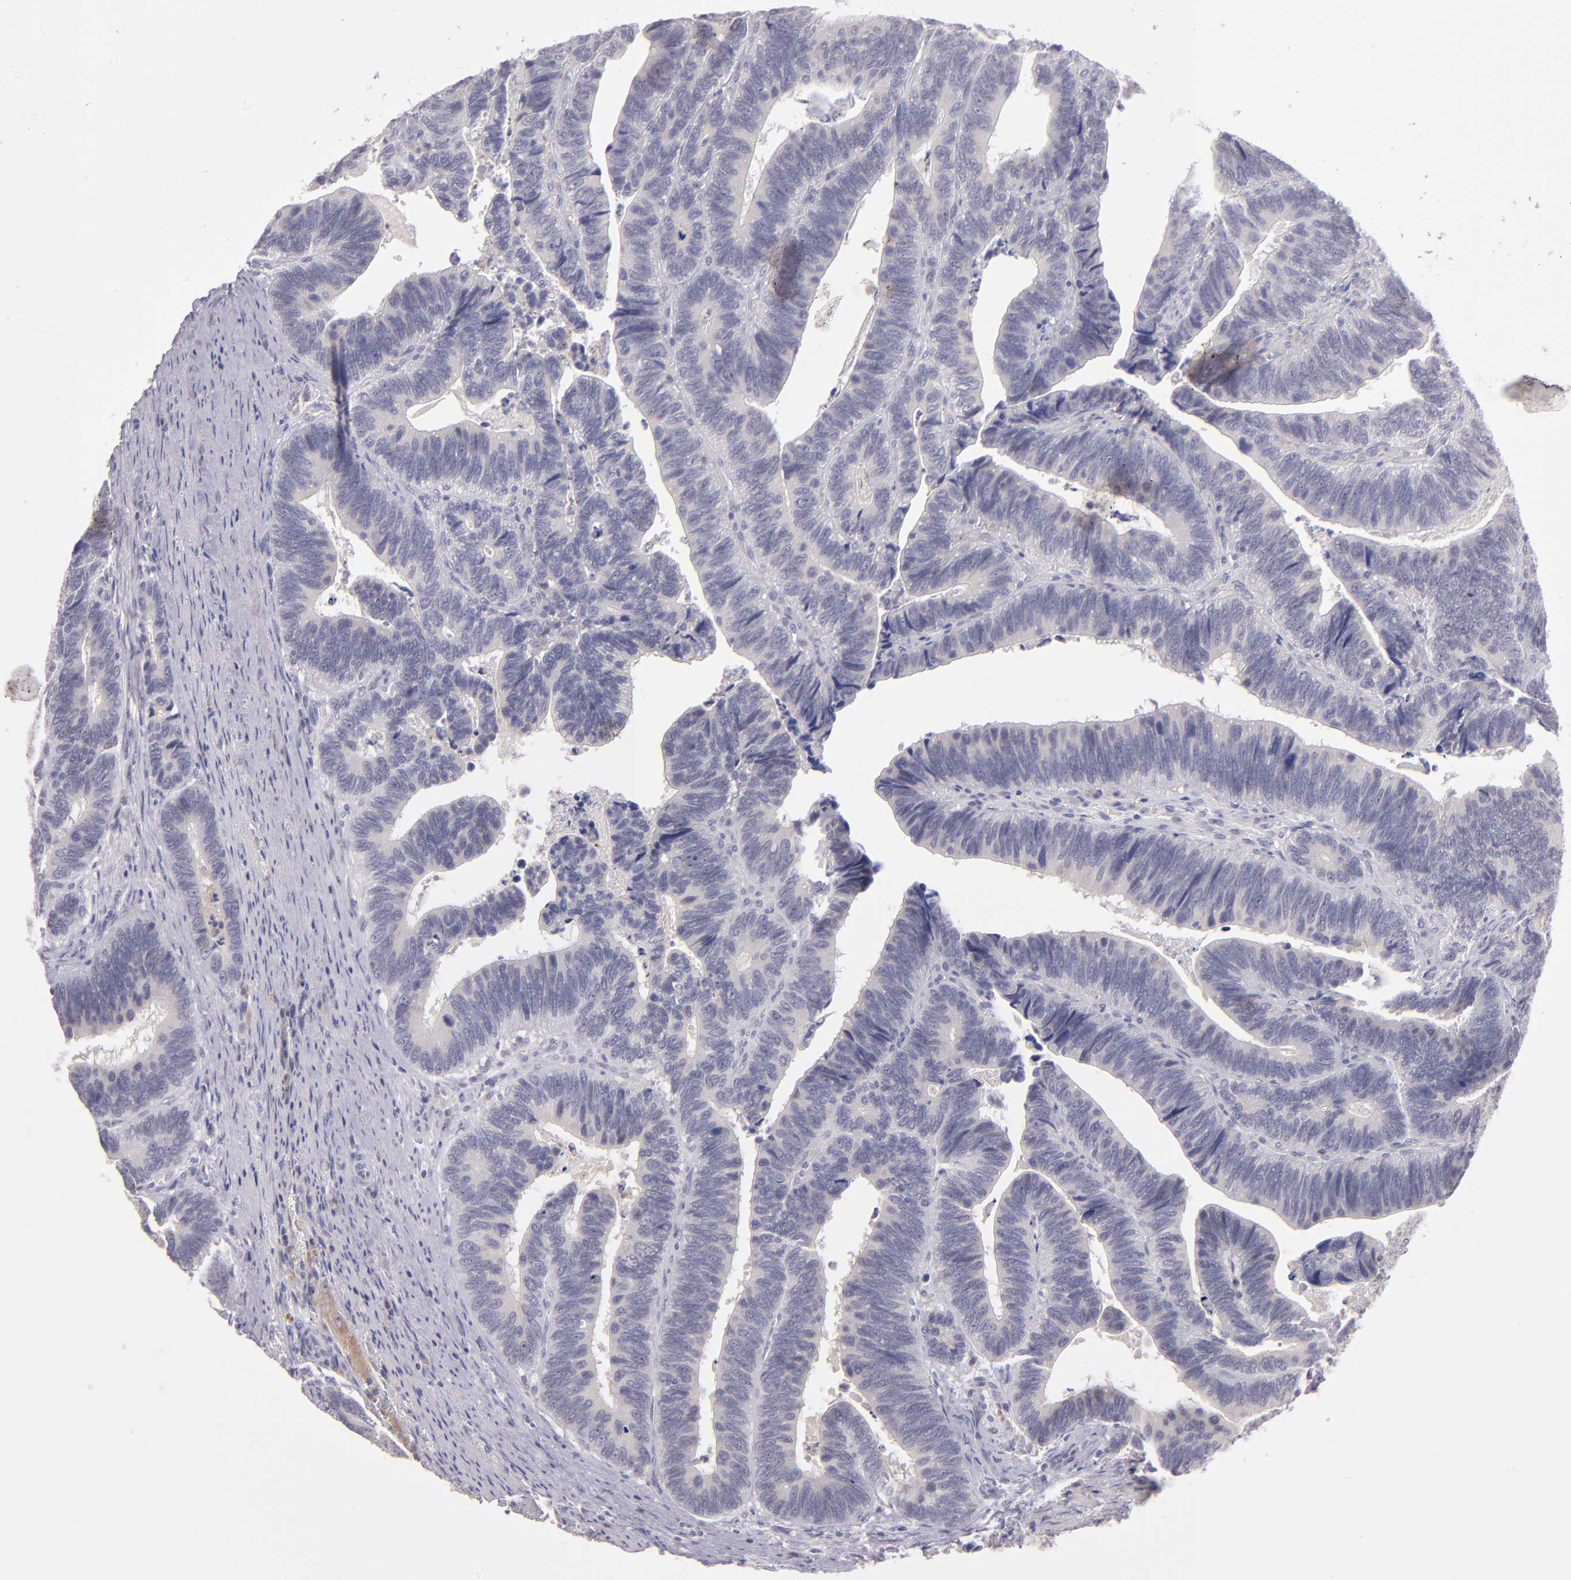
{"staining": {"intensity": "negative", "quantity": "none", "location": "none"}, "tissue": "colorectal cancer", "cell_type": "Tumor cells", "image_type": "cancer", "snomed": [{"axis": "morphology", "description": "Adenocarcinoma, NOS"}, {"axis": "topography", "description": "Colon"}], "caption": "Colorectal cancer was stained to show a protein in brown. There is no significant staining in tumor cells.", "gene": "TRAF3", "patient": {"sex": "male", "age": 72}}